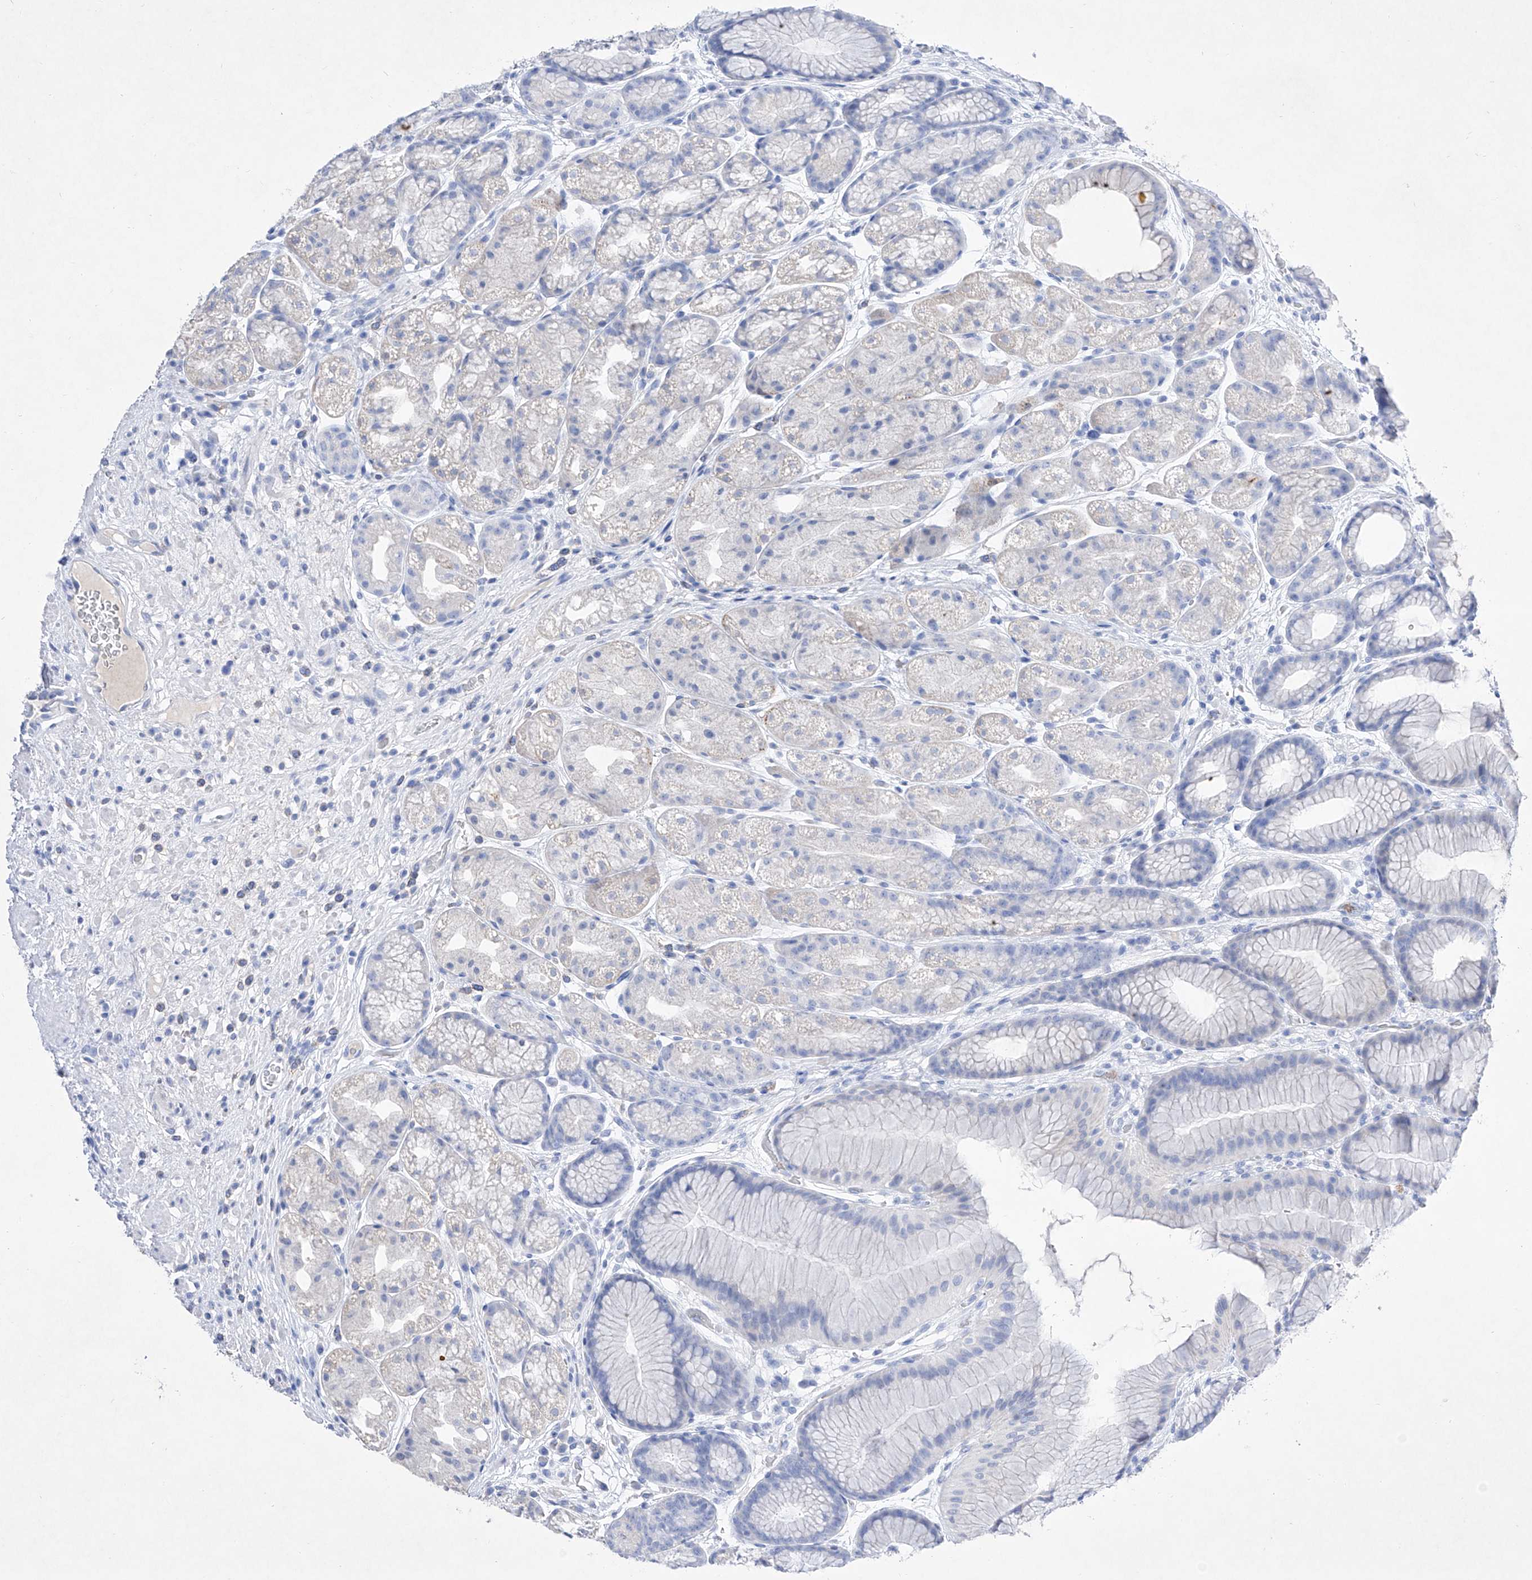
{"staining": {"intensity": "weak", "quantity": "<25%", "location": "cytoplasmic/membranous"}, "tissue": "stomach", "cell_type": "Glandular cells", "image_type": "normal", "snomed": [{"axis": "morphology", "description": "Normal tissue, NOS"}, {"axis": "topography", "description": "Stomach"}], "caption": "This is a image of immunohistochemistry staining of benign stomach, which shows no positivity in glandular cells.", "gene": "TM7SF2", "patient": {"sex": "male", "age": 57}}